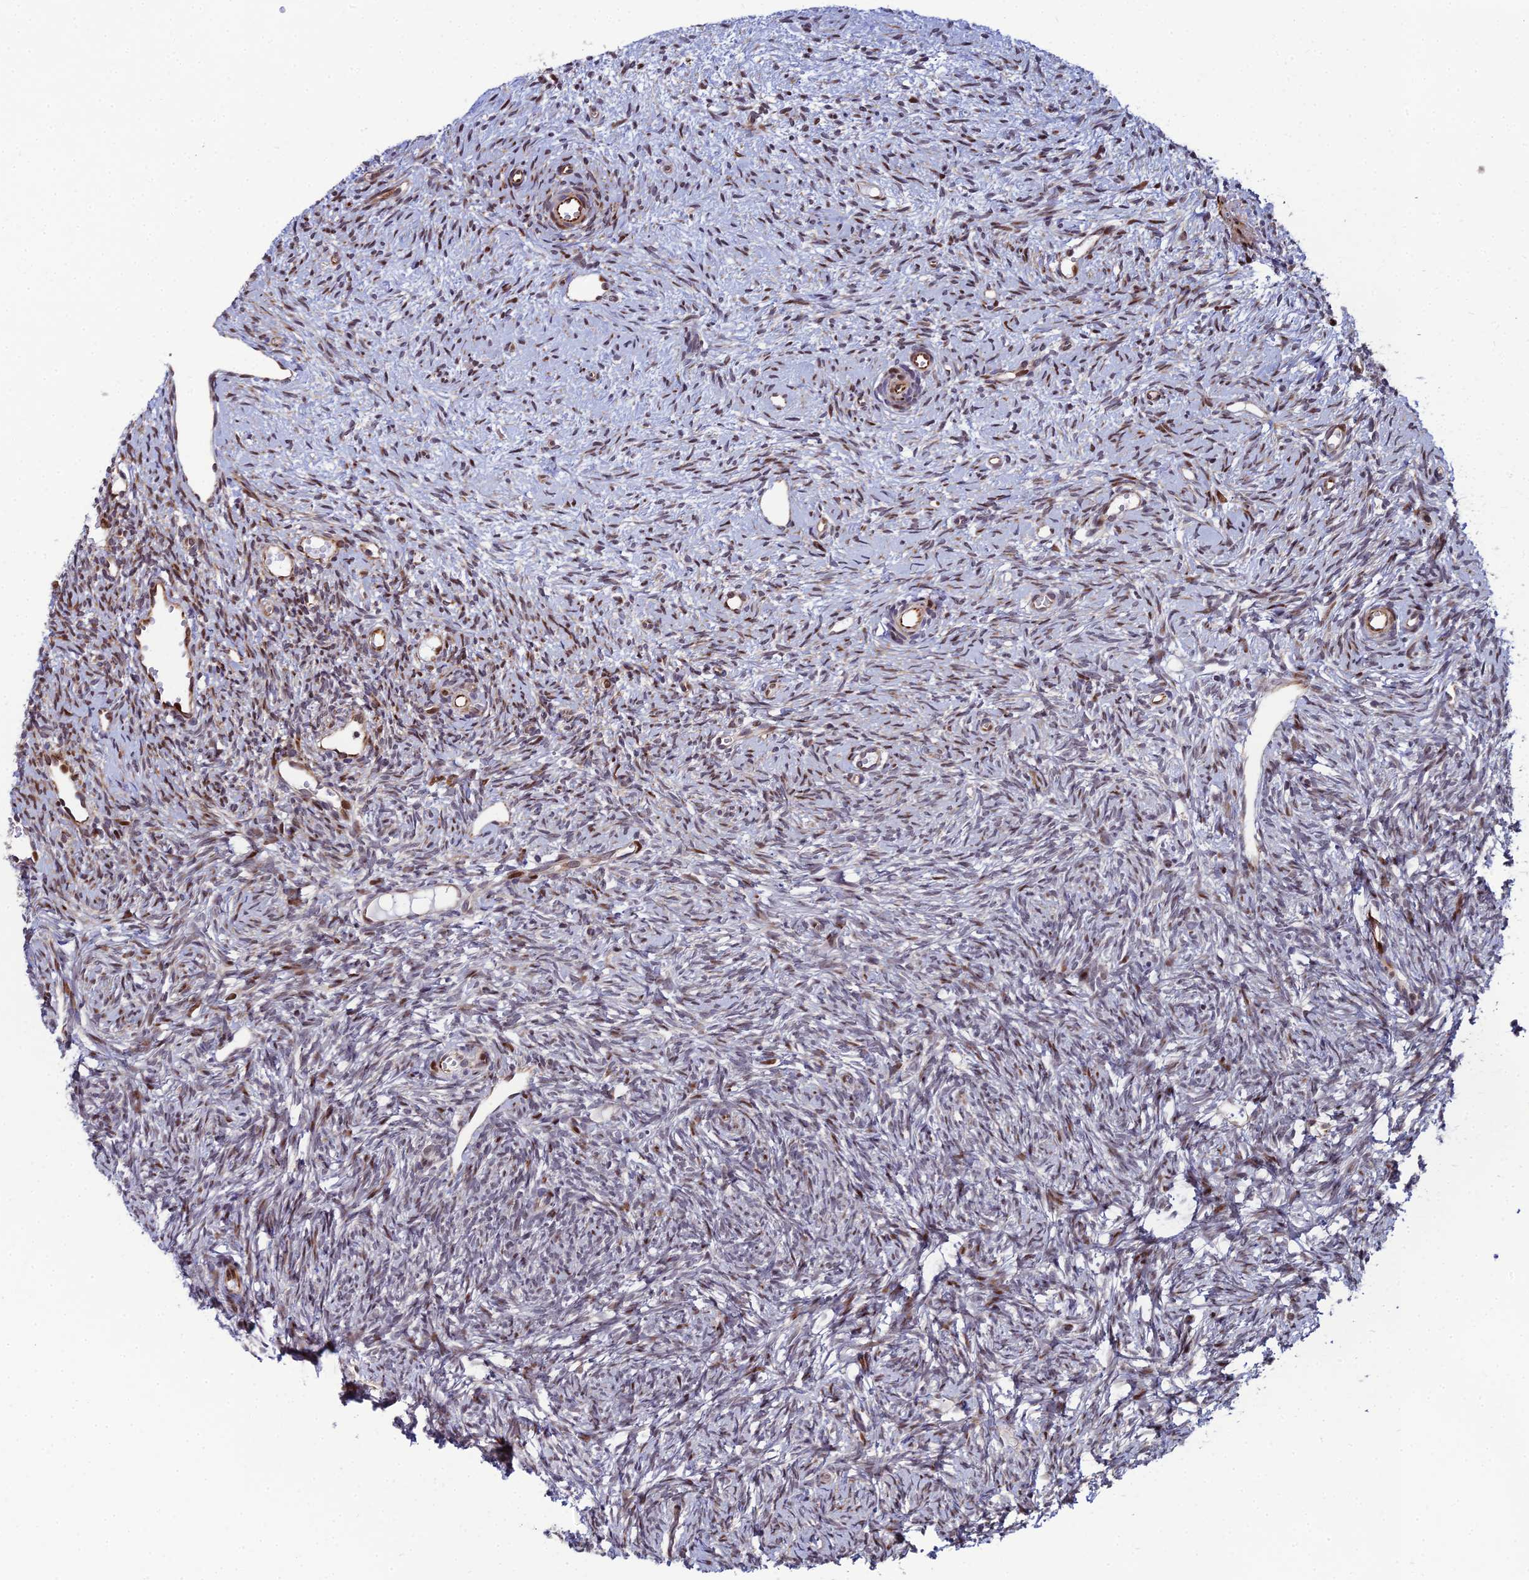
{"staining": {"intensity": "moderate", "quantity": ">75%", "location": "cytoplasmic/membranous,nuclear"}, "tissue": "ovary", "cell_type": "Follicle cells", "image_type": "normal", "snomed": [{"axis": "morphology", "description": "Normal tissue, NOS"}, {"axis": "topography", "description": "Ovary"}], "caption": "Approximately >75% of follicle cells in benign human ovary exhibit moderate cytoplasmic/membranous,nuclear protein expression as visualized by brown immunohistochemical staining.", "gene": "ZNF668", "patient": {"sex": "female", "age": 51}}